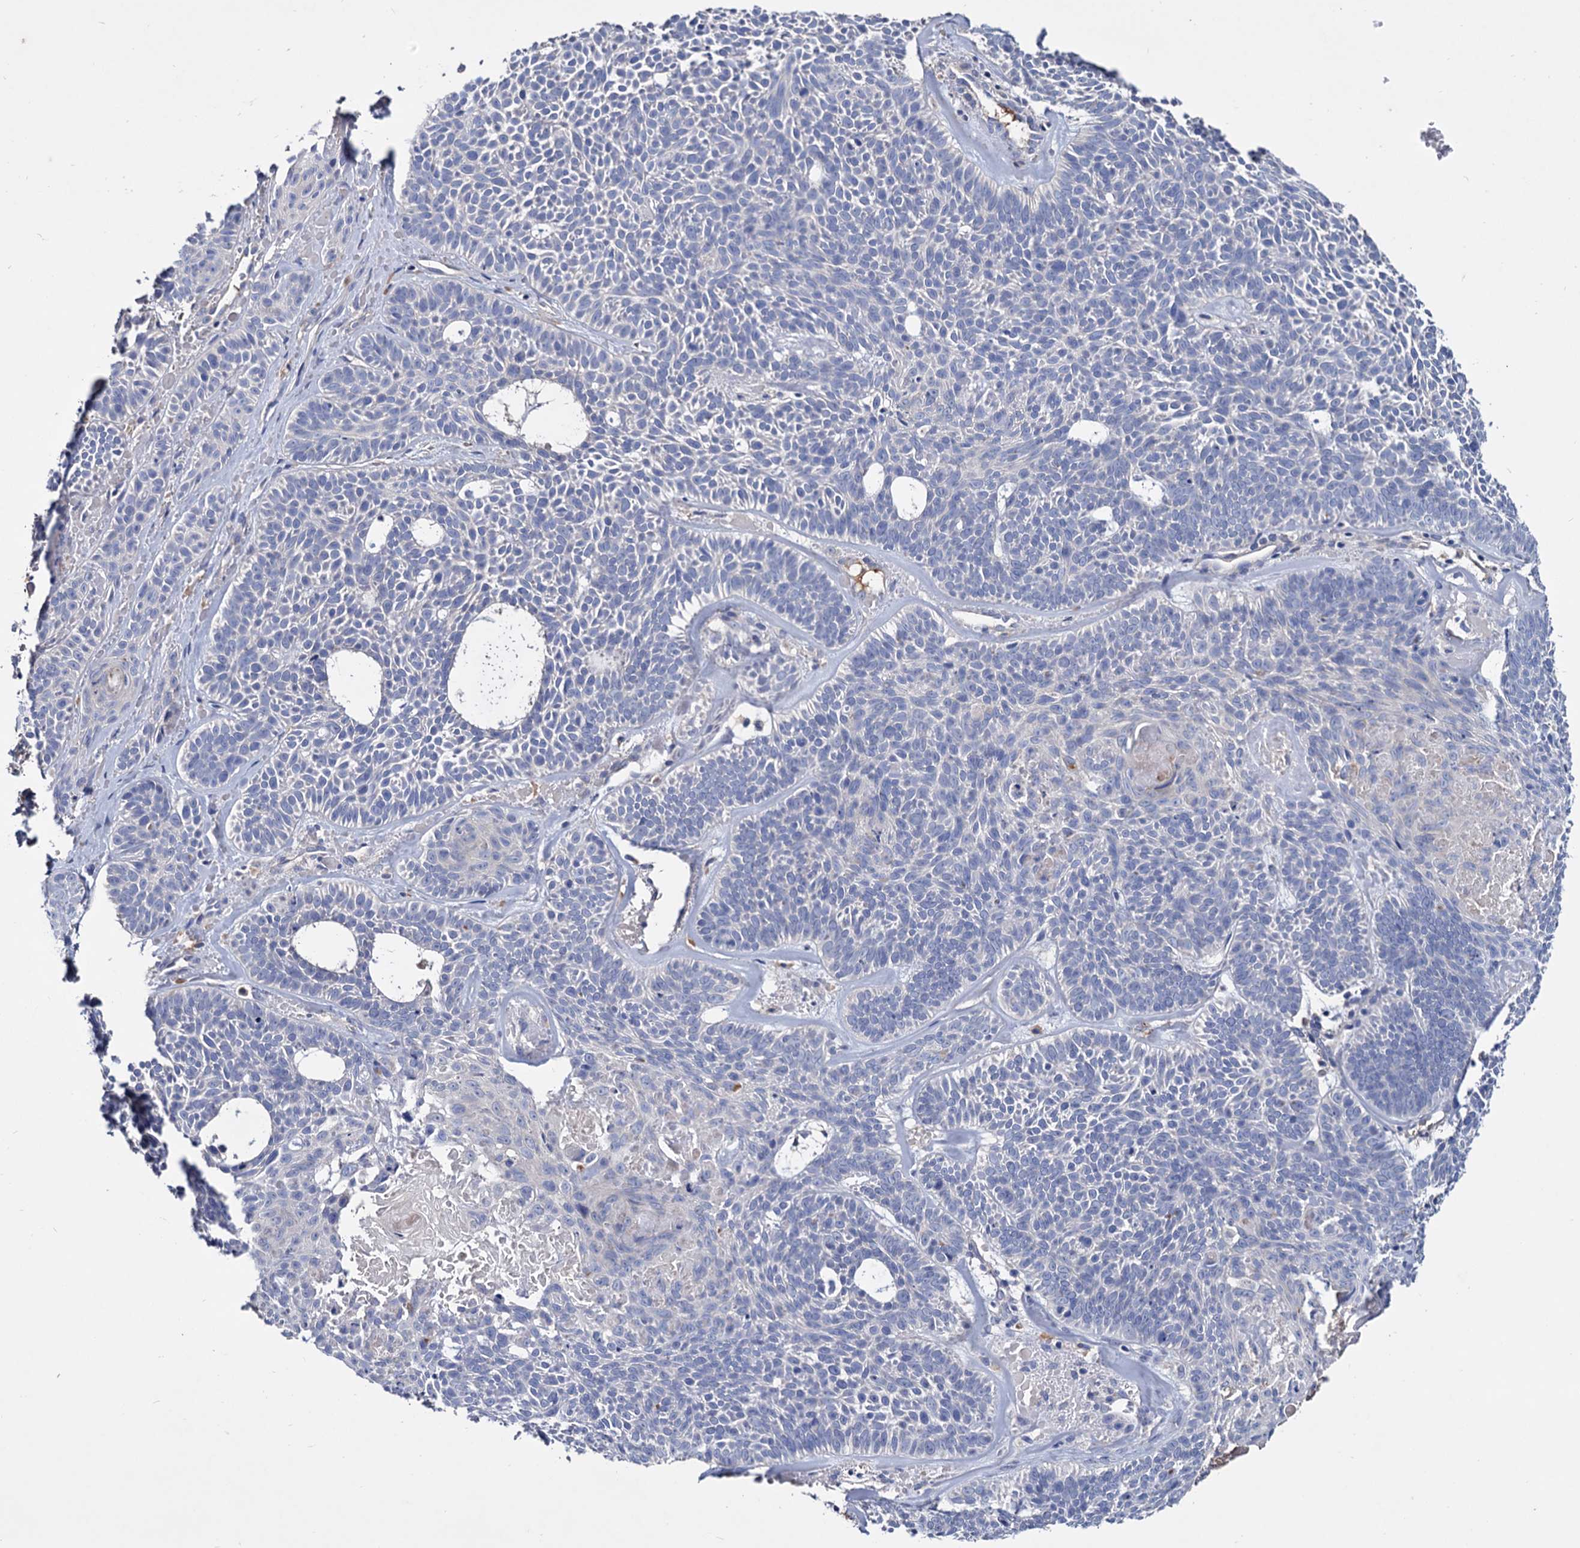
{"staining": {"intensity": "negative", "quantity": "none", "location": "none"}, "tissue": "skin cancer", "cell_type": "Tumor cells", "image_type": "cancer", "snomed": [{"axis": "morphology", "description": "Basal cell carcinoma"}, {"axis": "topography", "description": "Skin"}], "caption": "Human basal cell carcinoma (skin) stained for a protein using immunohistochemistry (IHC) displays no staining in tumor cells.", "gene": "NPAS4", "patient": {"sex": "male", "age": 85}}